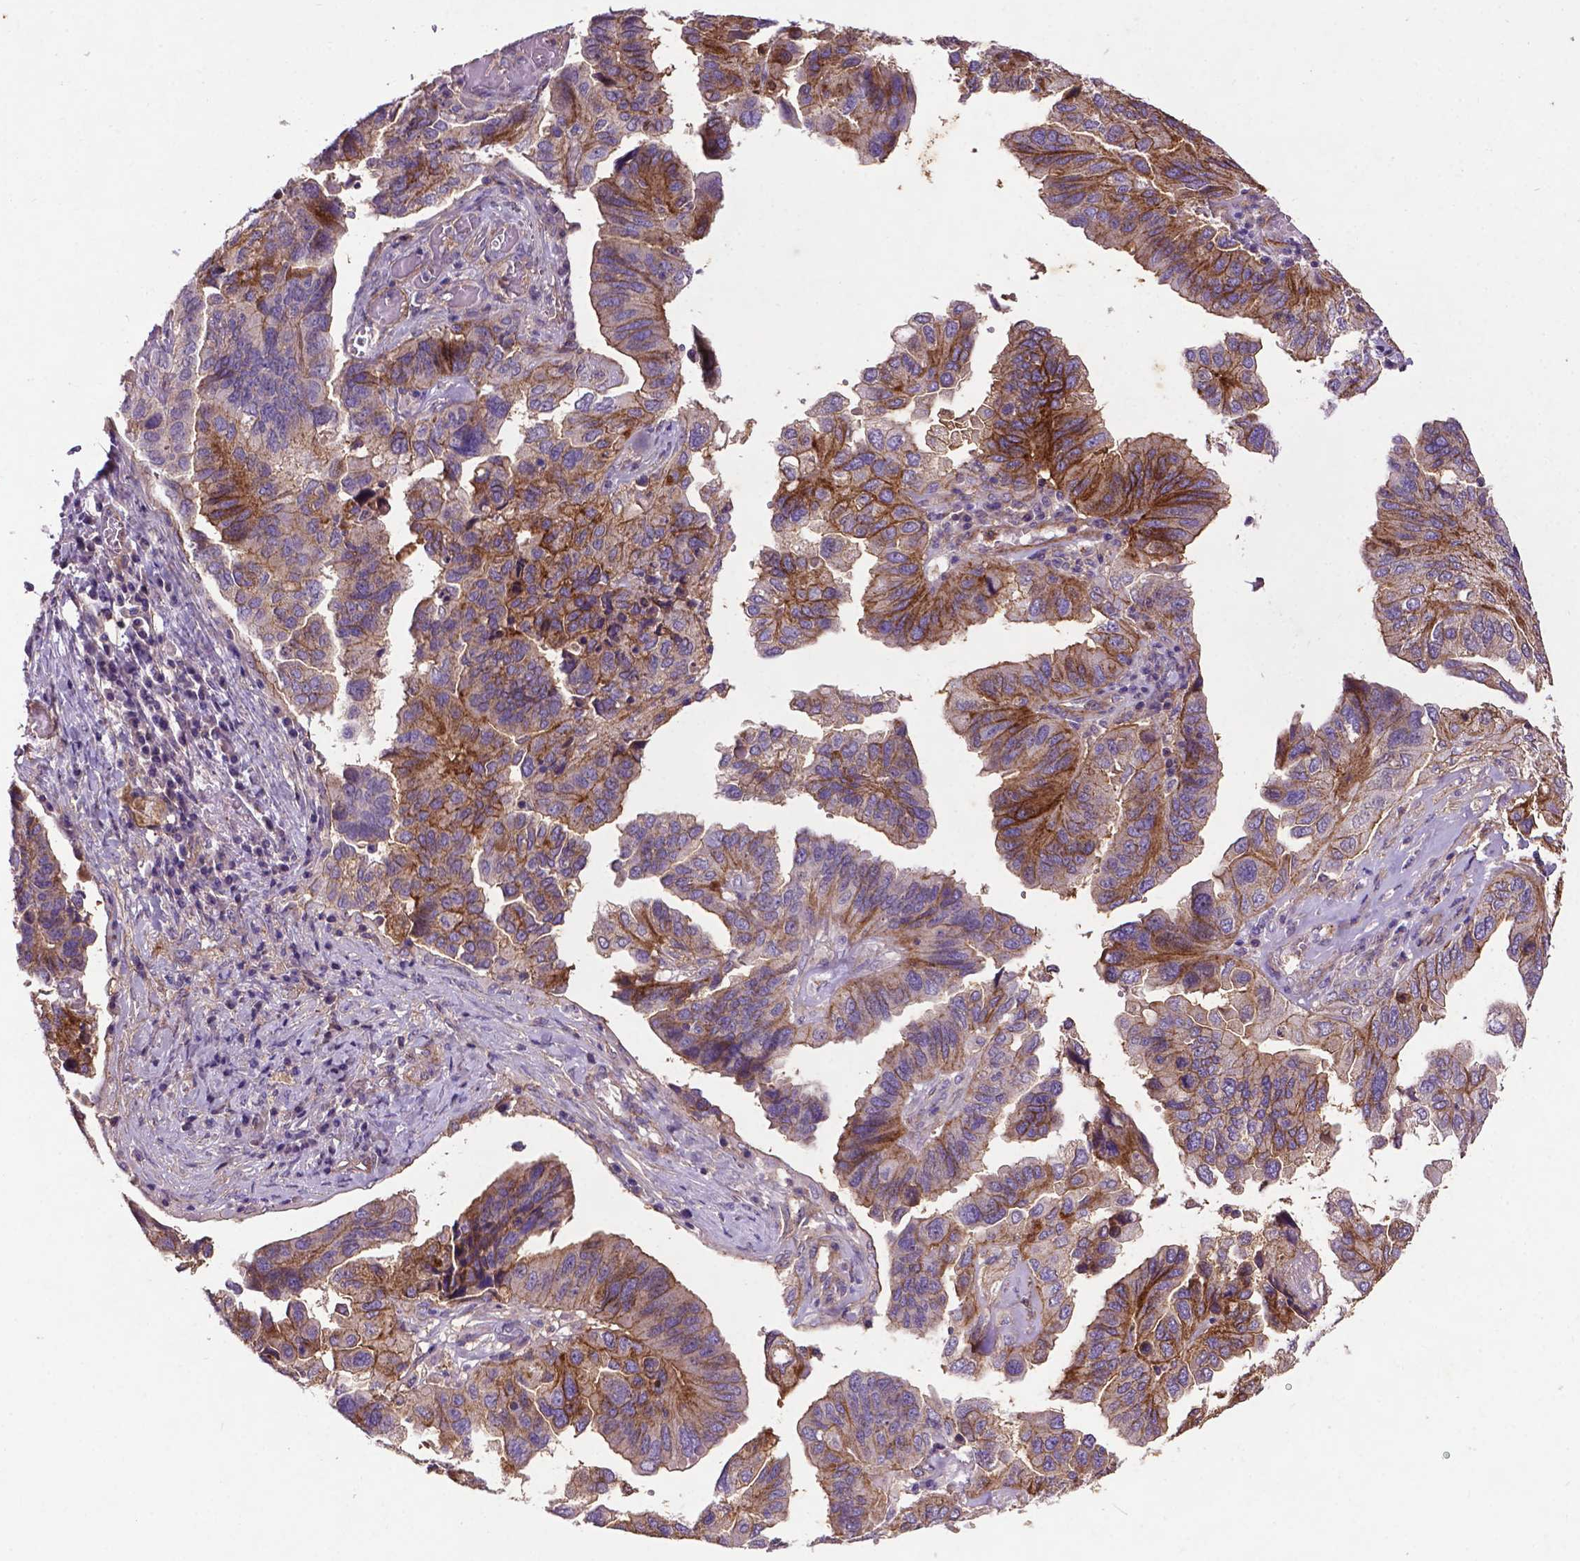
{"staining": {"intensity": "moderate", "quantity": "25%-75%", "location": "cytoplasmic/membranous"}, "tissue": "ovarian cancer", "cell_type": "Tumor cells", "image_type": "cancer", "snomed": [{"axis": "morphology", "description": "Cystadenocarcinoma, serous, NOS"}, {"axis": "topography", "description": "Ovary"}], "caption": "Immunohistochemical staining of human ovarian serous cystadenocarcinoma demonstrates moderate cytoplasmic/membranous protein staining in approximately 25%-75% of tumor cells. The protein of interest is stained brown, and the nuclei are stained in blue (DAB IHC with brightfield microscopy, high magnification).", "gene": "RRAS", "patient": {"sex": "female", "age": 79}}